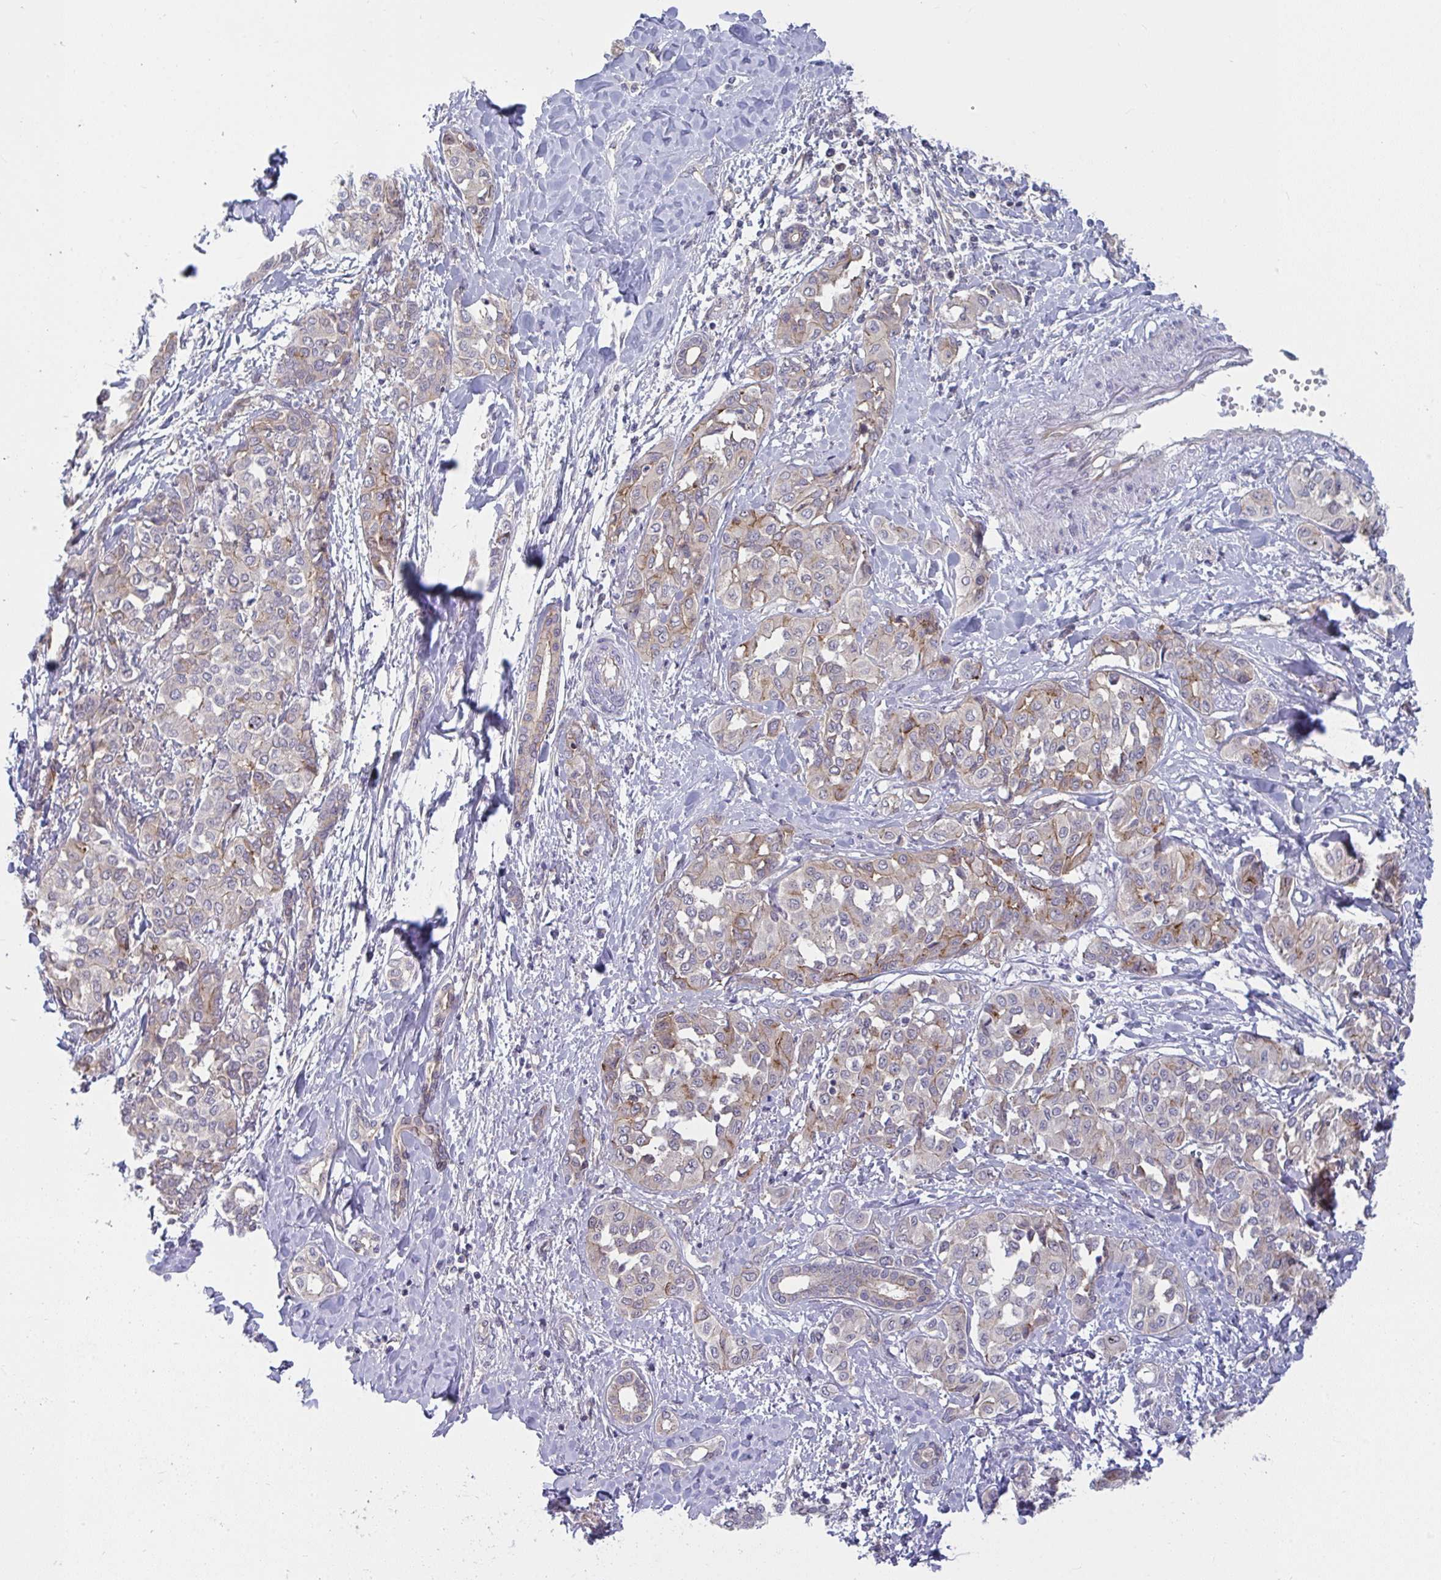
{"staining": {"intensity": "moderate", "quantity": "<25%", "location": "cytoplasmic/membranous"}, "tissue": "liver cancer", "cell_type": "Tumor cells", "image_type": "cancer", "snomed": [{"axis": "morphology", "description": "Cholangiocarcinoma"}, {"axis": "topography", "description": "Liver"}], "caption": "DAB immunohistochemical staining of liver cancer (cholangiocarcinoma) displays moderate cytoplasmic/membranous protein expression in approximately <25% of tumor cells.", "gene": "CASP9", "patient": {"sex": "female", "age": 77}}